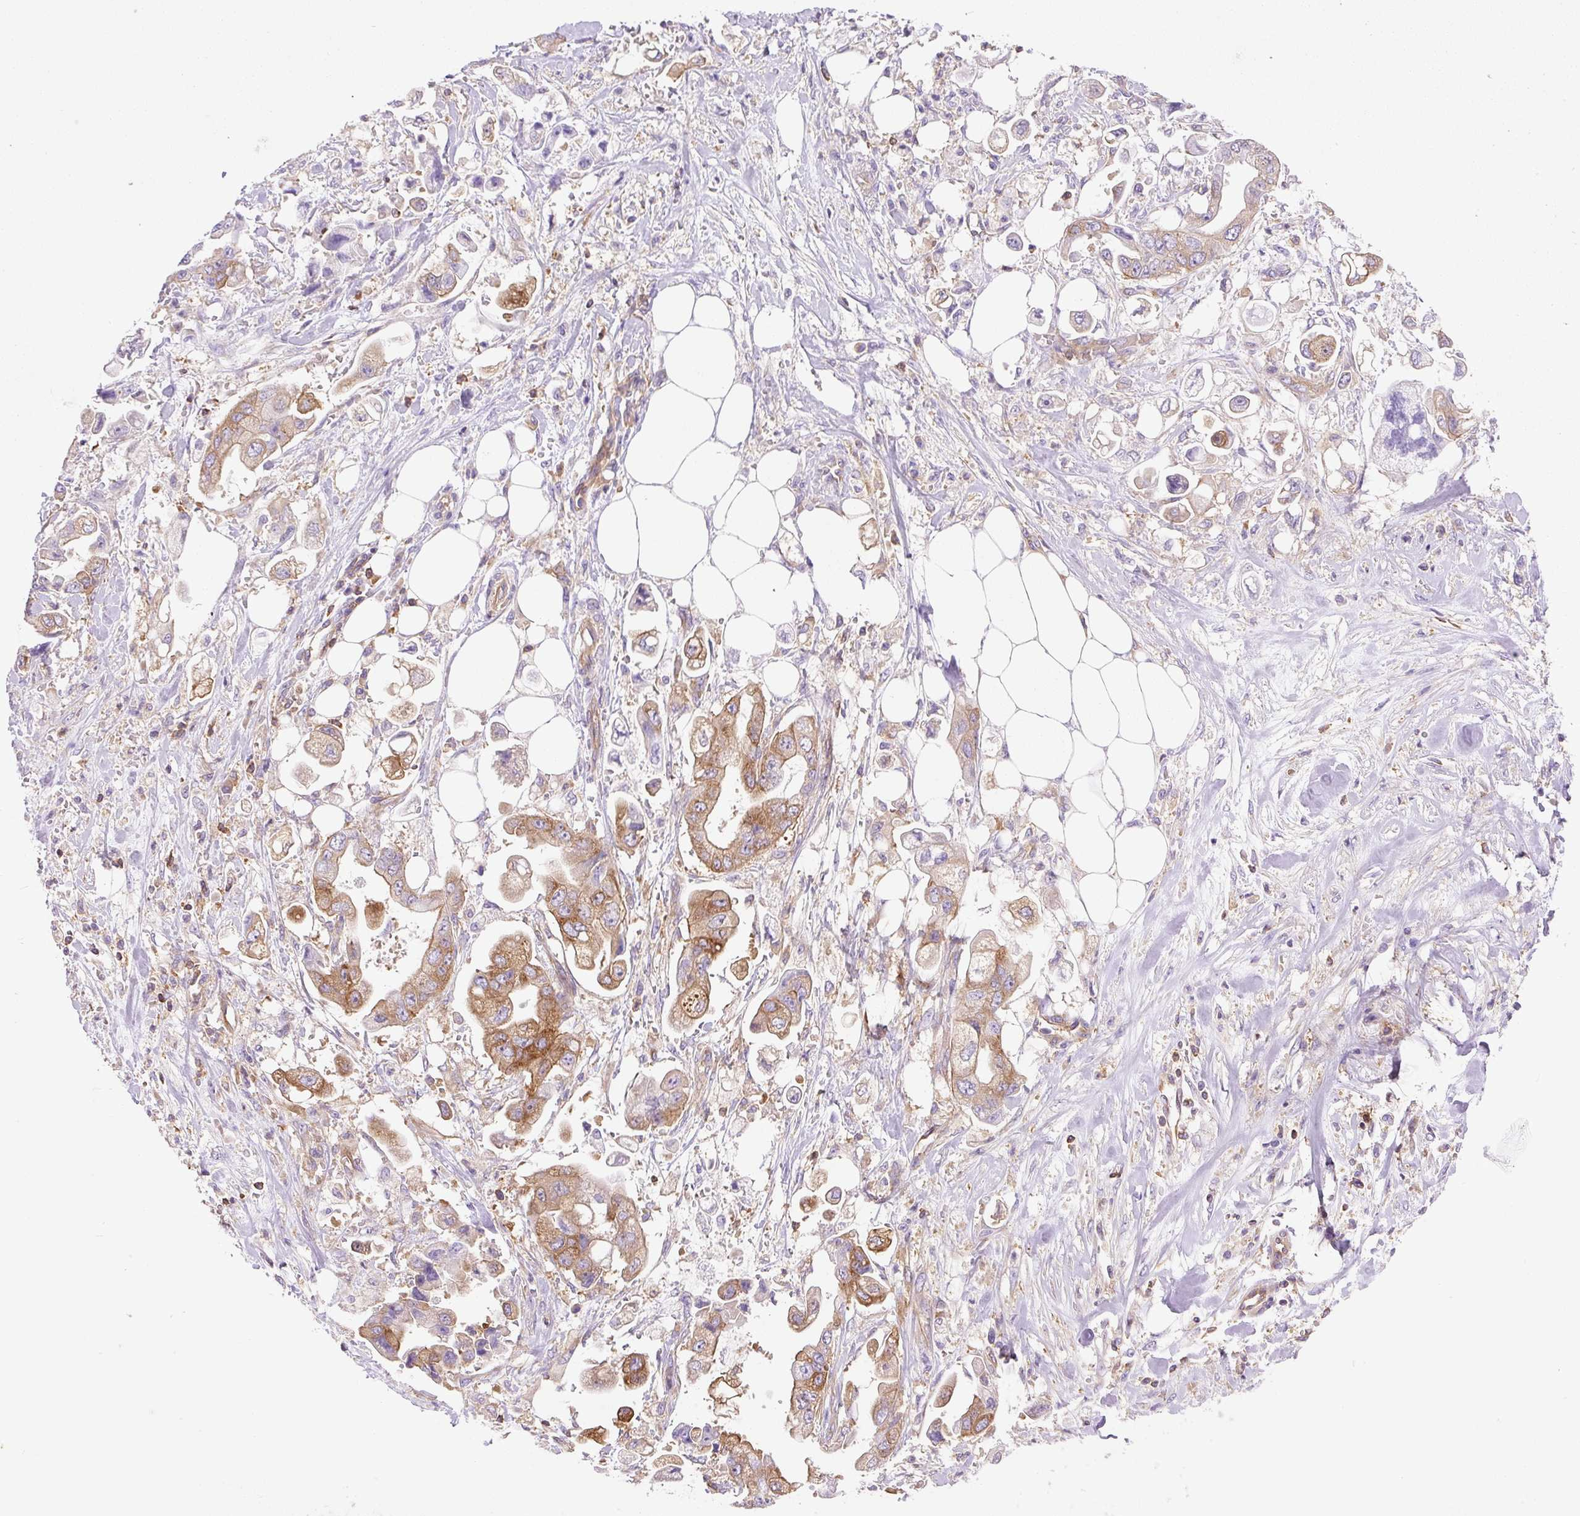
{"staining": {"intensity": "moderate", "quantity": ">75%", "location": "cytoplasmic/membranous"}, "tissue": "stomach cancer", "cell_type": "Tumor cells", "image_type": "cancer", "snomed": [{"axis": "morphology", "description": "Adenocarcinoma, NOS"}, {"axis": "topography", "description": "Stomach"}], "caption": "Stomach cancer stained with a brown dye shows moderate cytoplasmic/membranous positive expression in approximately >75% of tumor cells.", "gene": "DNM2", "patient": {"sex": "male", "age": 62}}